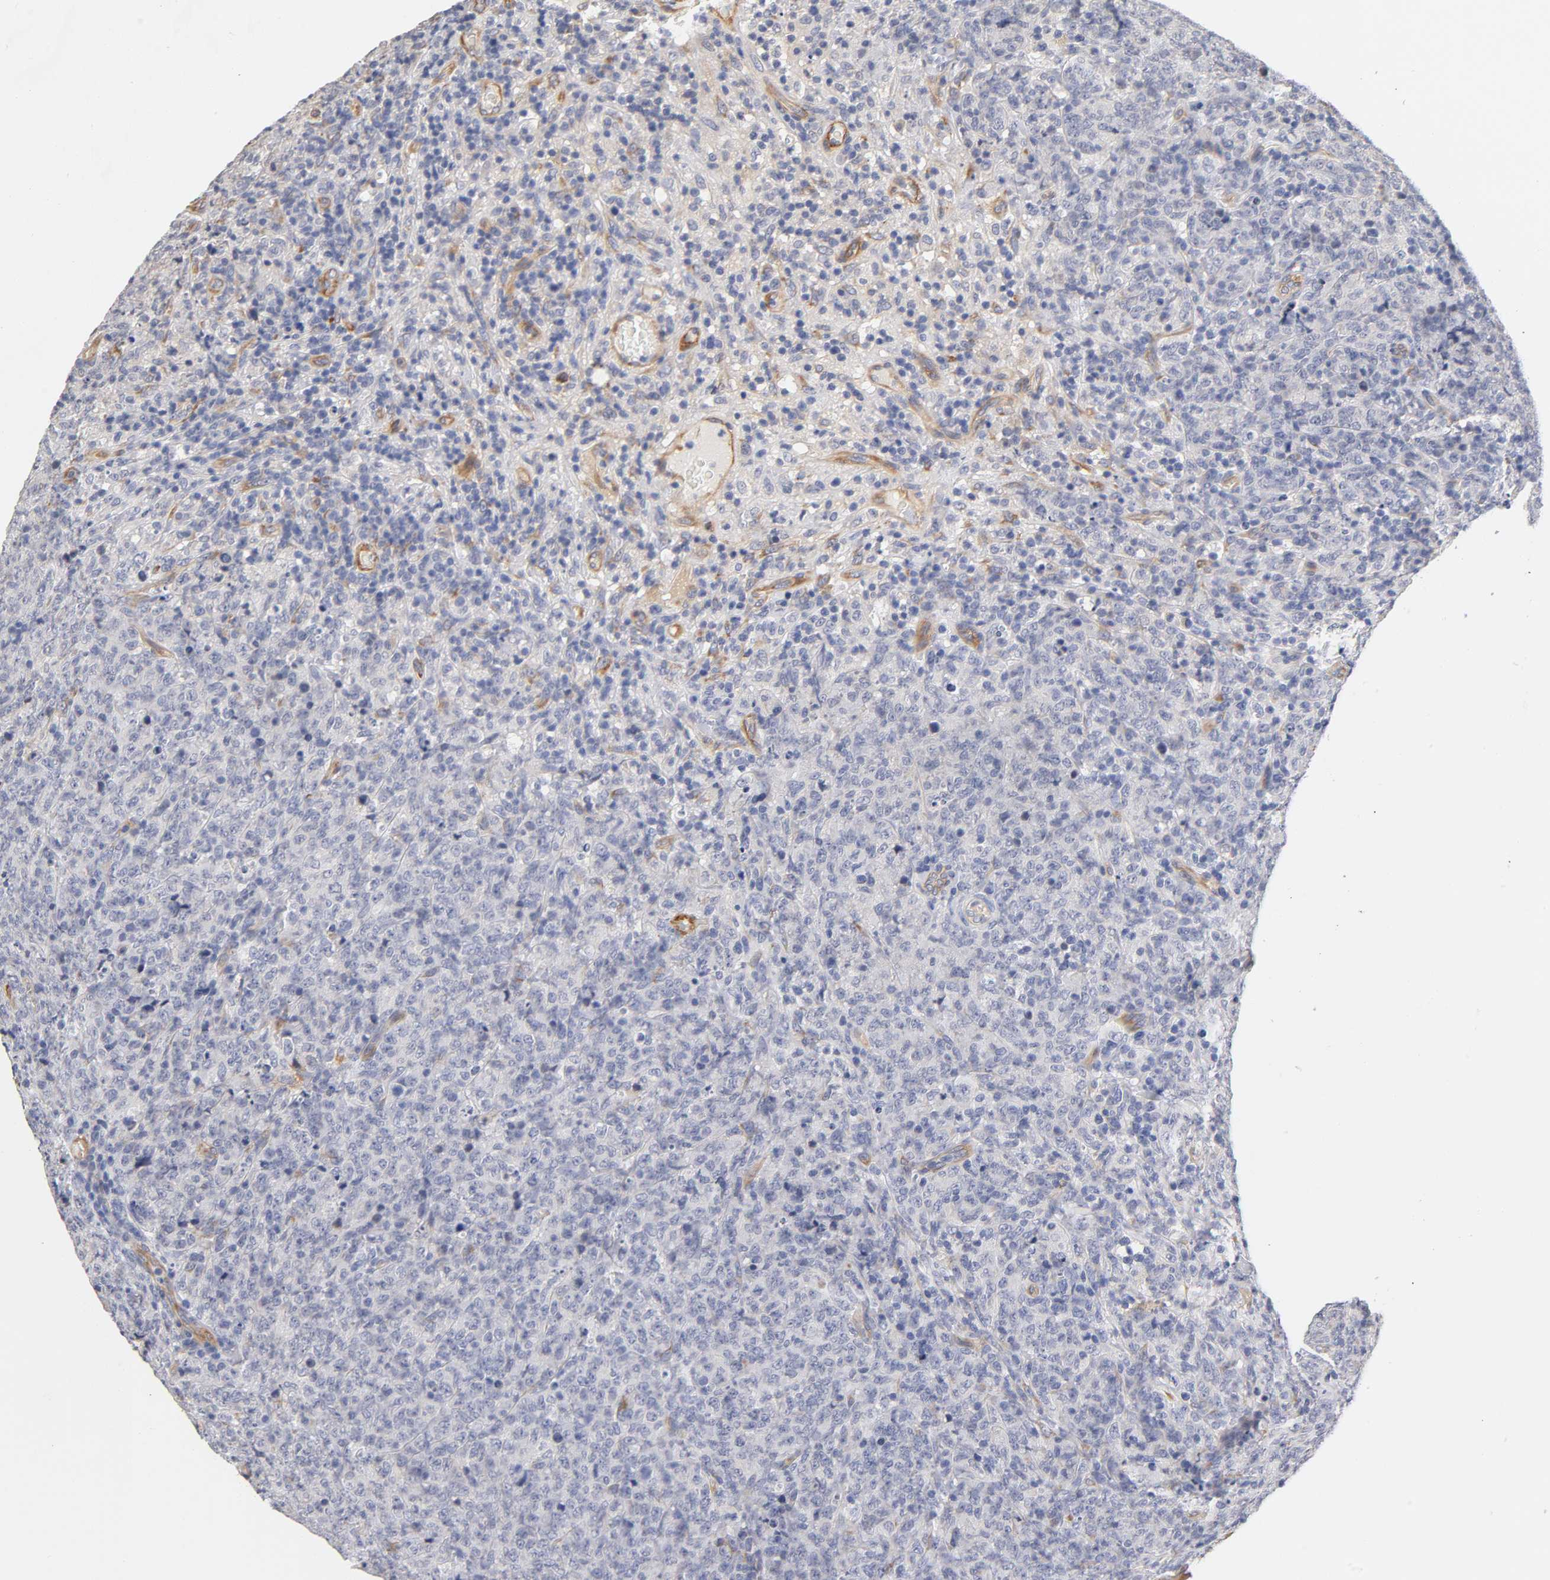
{"staining": {"intensity": "negative", "quantity": "none", "location": "none"}, "tissue": "lymphoma", "cell_type": "Tumor cells", "image_type": "cancer", "snomed": [{"axis": "morphology", "description": "Malignant lymphoma, non-Hodgkin's type, High grade"}, {"axis": "topography", "description": "Tonsil"}], "caption": "The immunohistochemistry micrograph has no significant positivity in tumor cells of lymphoma tissue.", "gene": "LAMB1", "patient": {"sex": "female", "age": 36}}